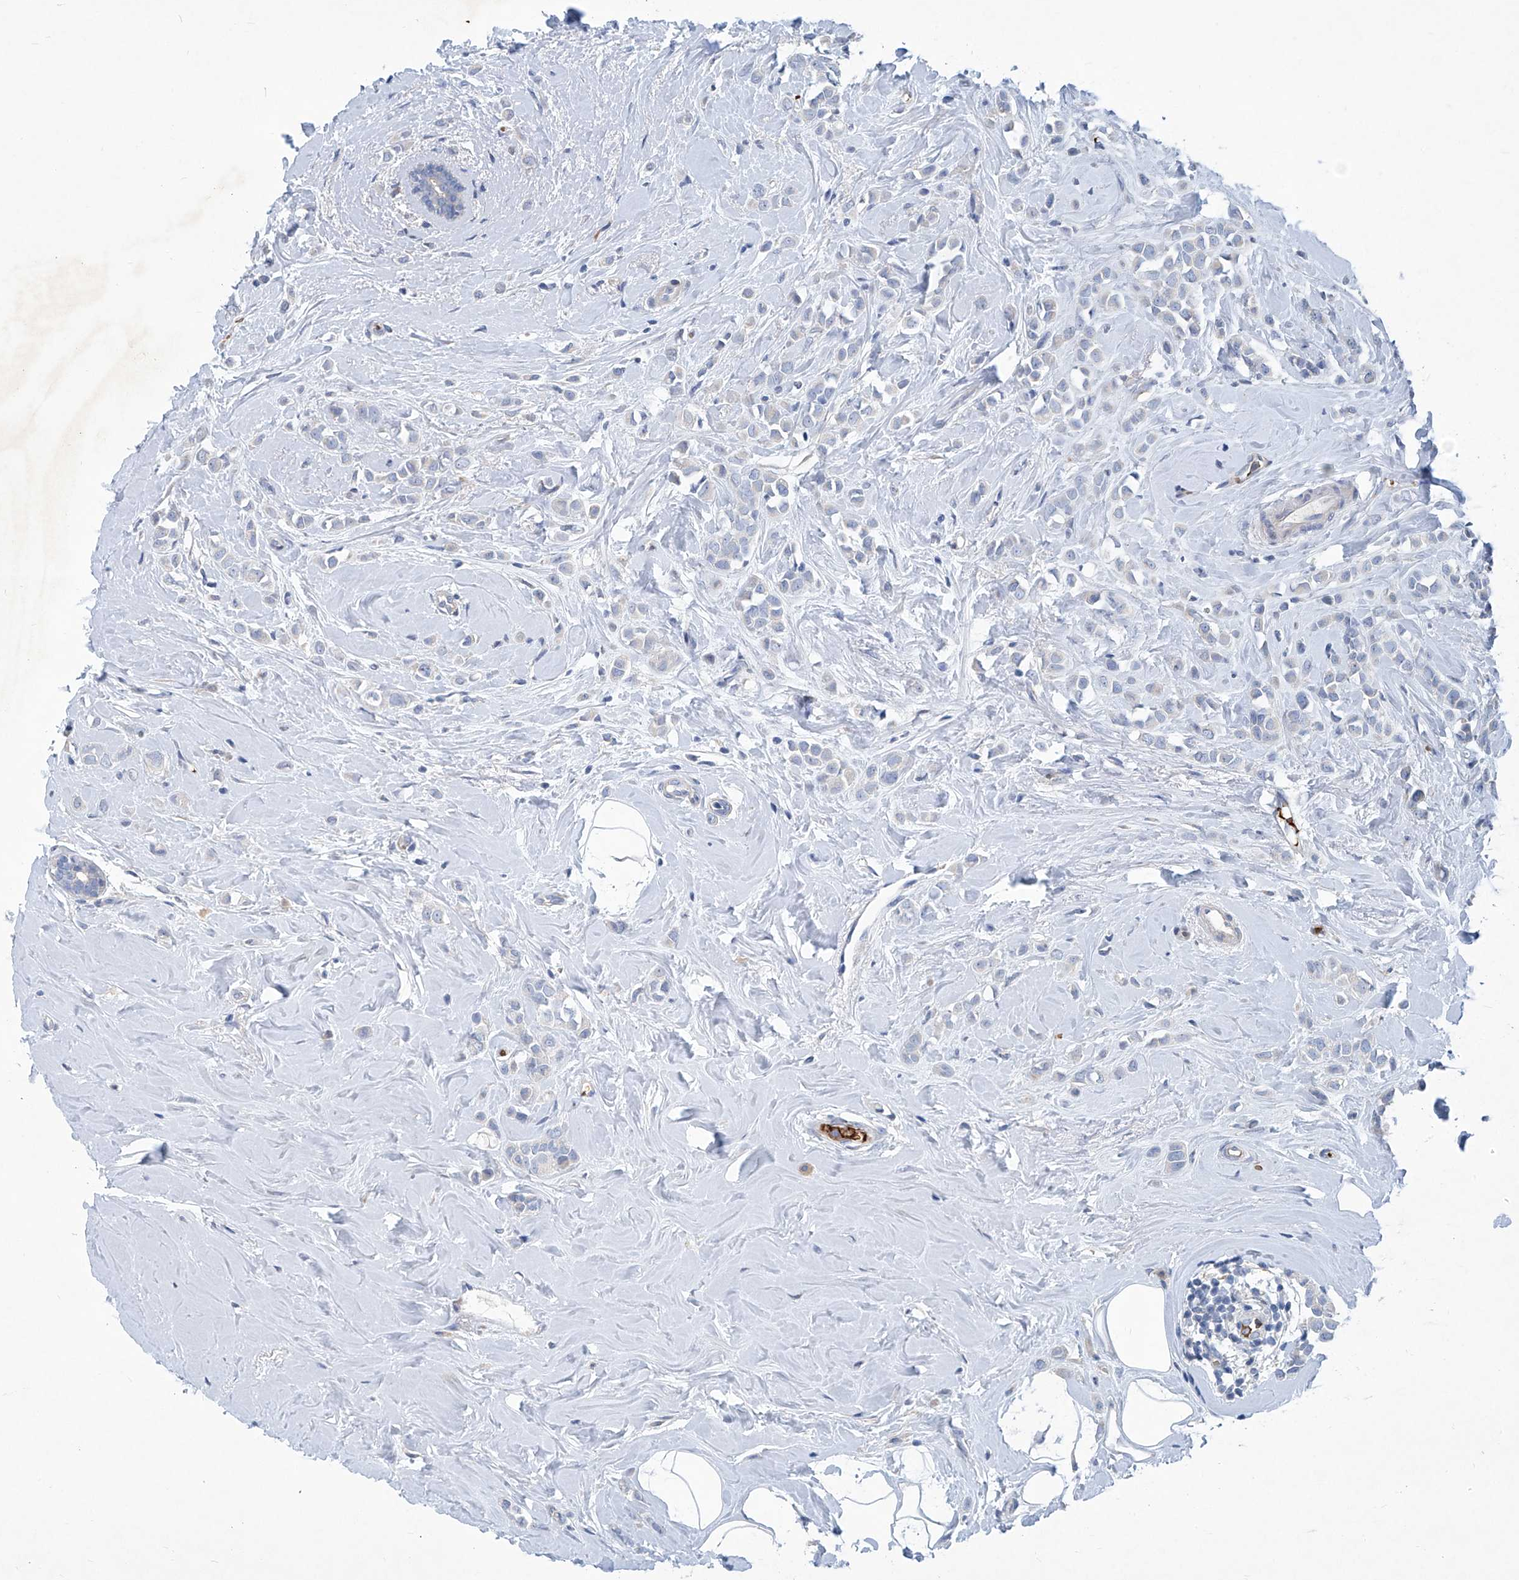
{"staining": {"intensity": "negative", "quantity": "none", "location": "none"}, "tissue": "breast cancer", "cell_type": "Tumor cells", "image_type": "cancer", "snomed": [{"axis": "morphology", "description": "Lobular carcinoma"}, {"axis": "topography", "description": "Breast"}], "caption": "High magnification brightfield microscopy of breast cancer stained with DAB (brown) and counterstained with hematoxylin (blue): tumor cells show no significant staining.", "gene": "FPR2", "patient": {"sex": "female", "age": 47}}